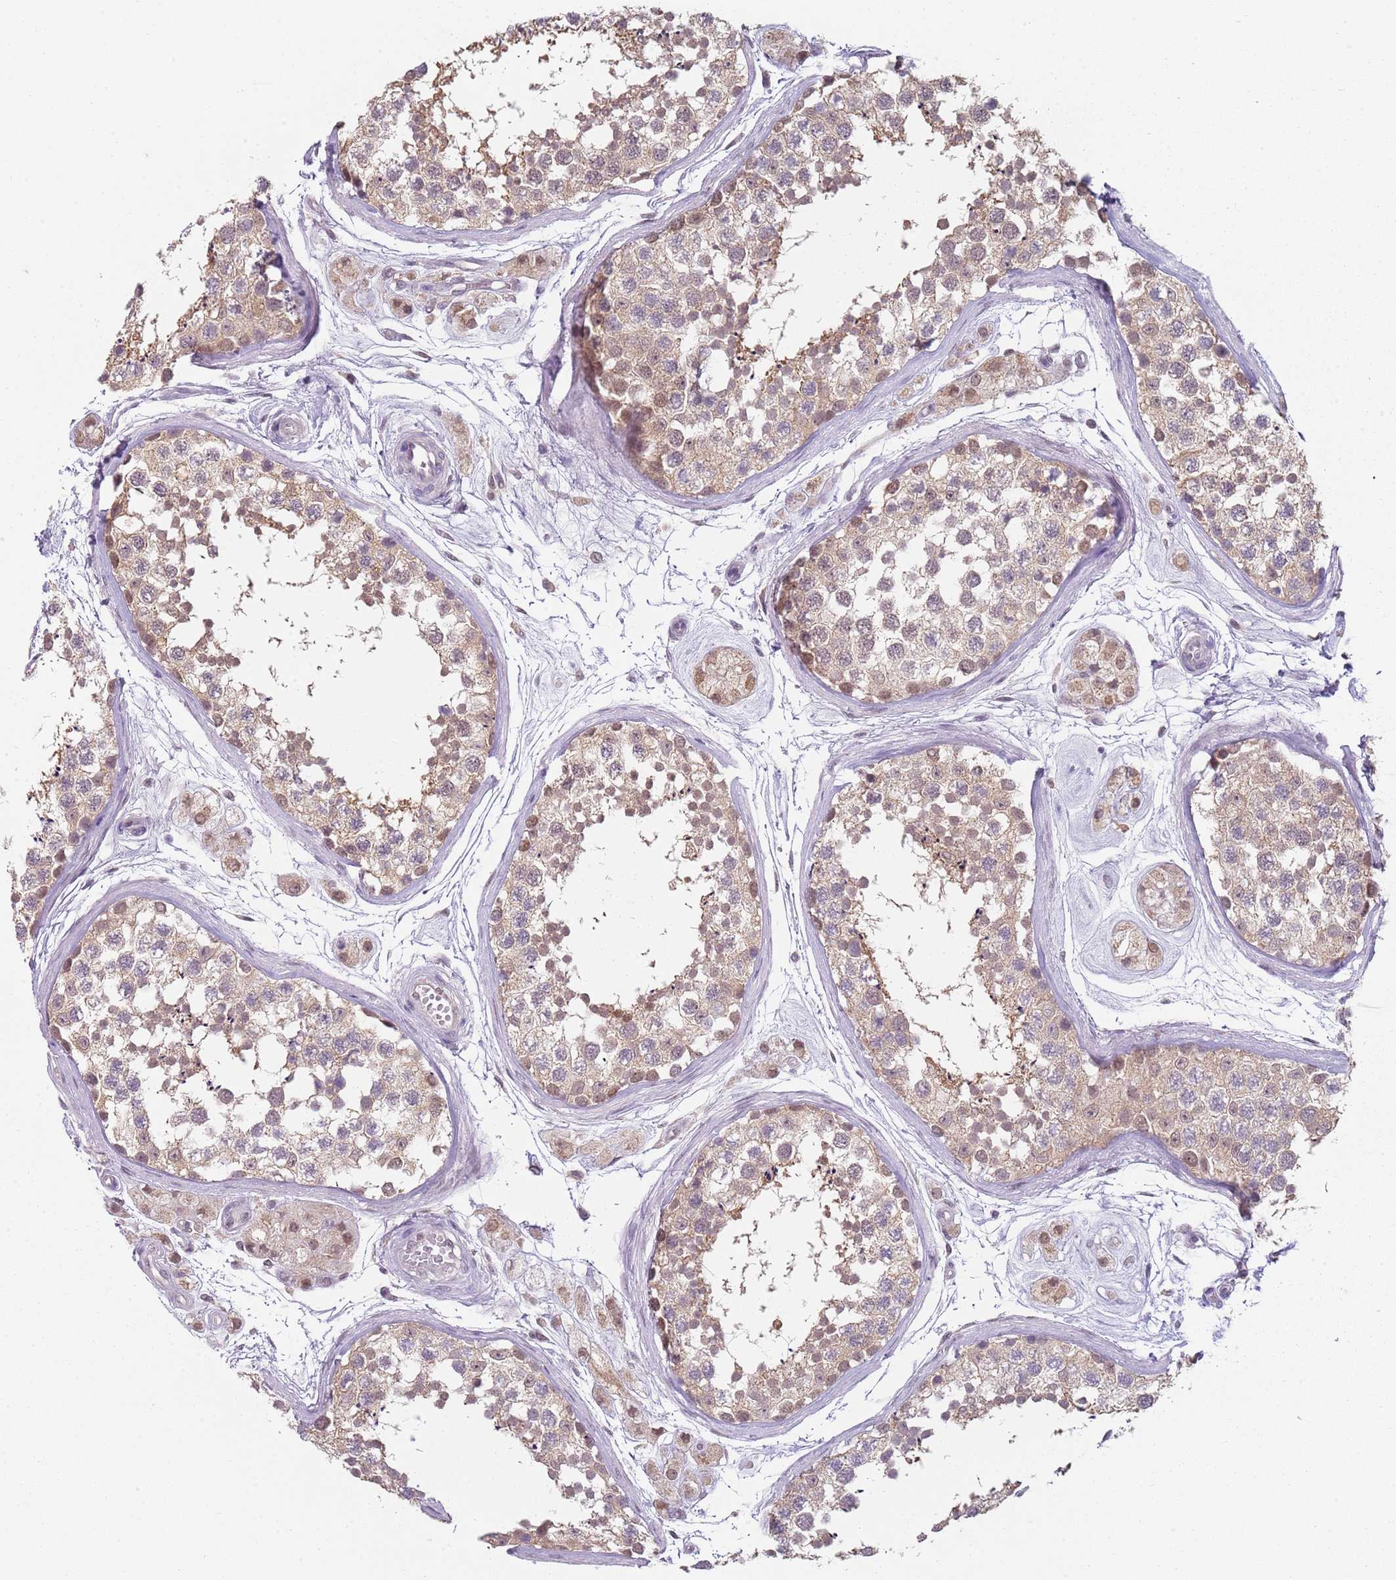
{"staining": {"intensity": "weak", "quantity": ">75%", "location": "cytoplasmic/membranous"}, "tissue": "testis", "cell_type": "Cells in seminiferous ducts", "image_type": "normal", "snomed": [{"axis": "morphology", "description": "Normal tissue, NOS"}, {"axis": "topography", "description": "Testis"}], "caption": "Immunohistochemical staining of unremarkable testis displays weak cytoplasmic/membranous protein staining in approximately >75% of cells in seminiferous ducts.", "gene": "SMARCAL1", "patient": {"sex": "male", "age": 56}}